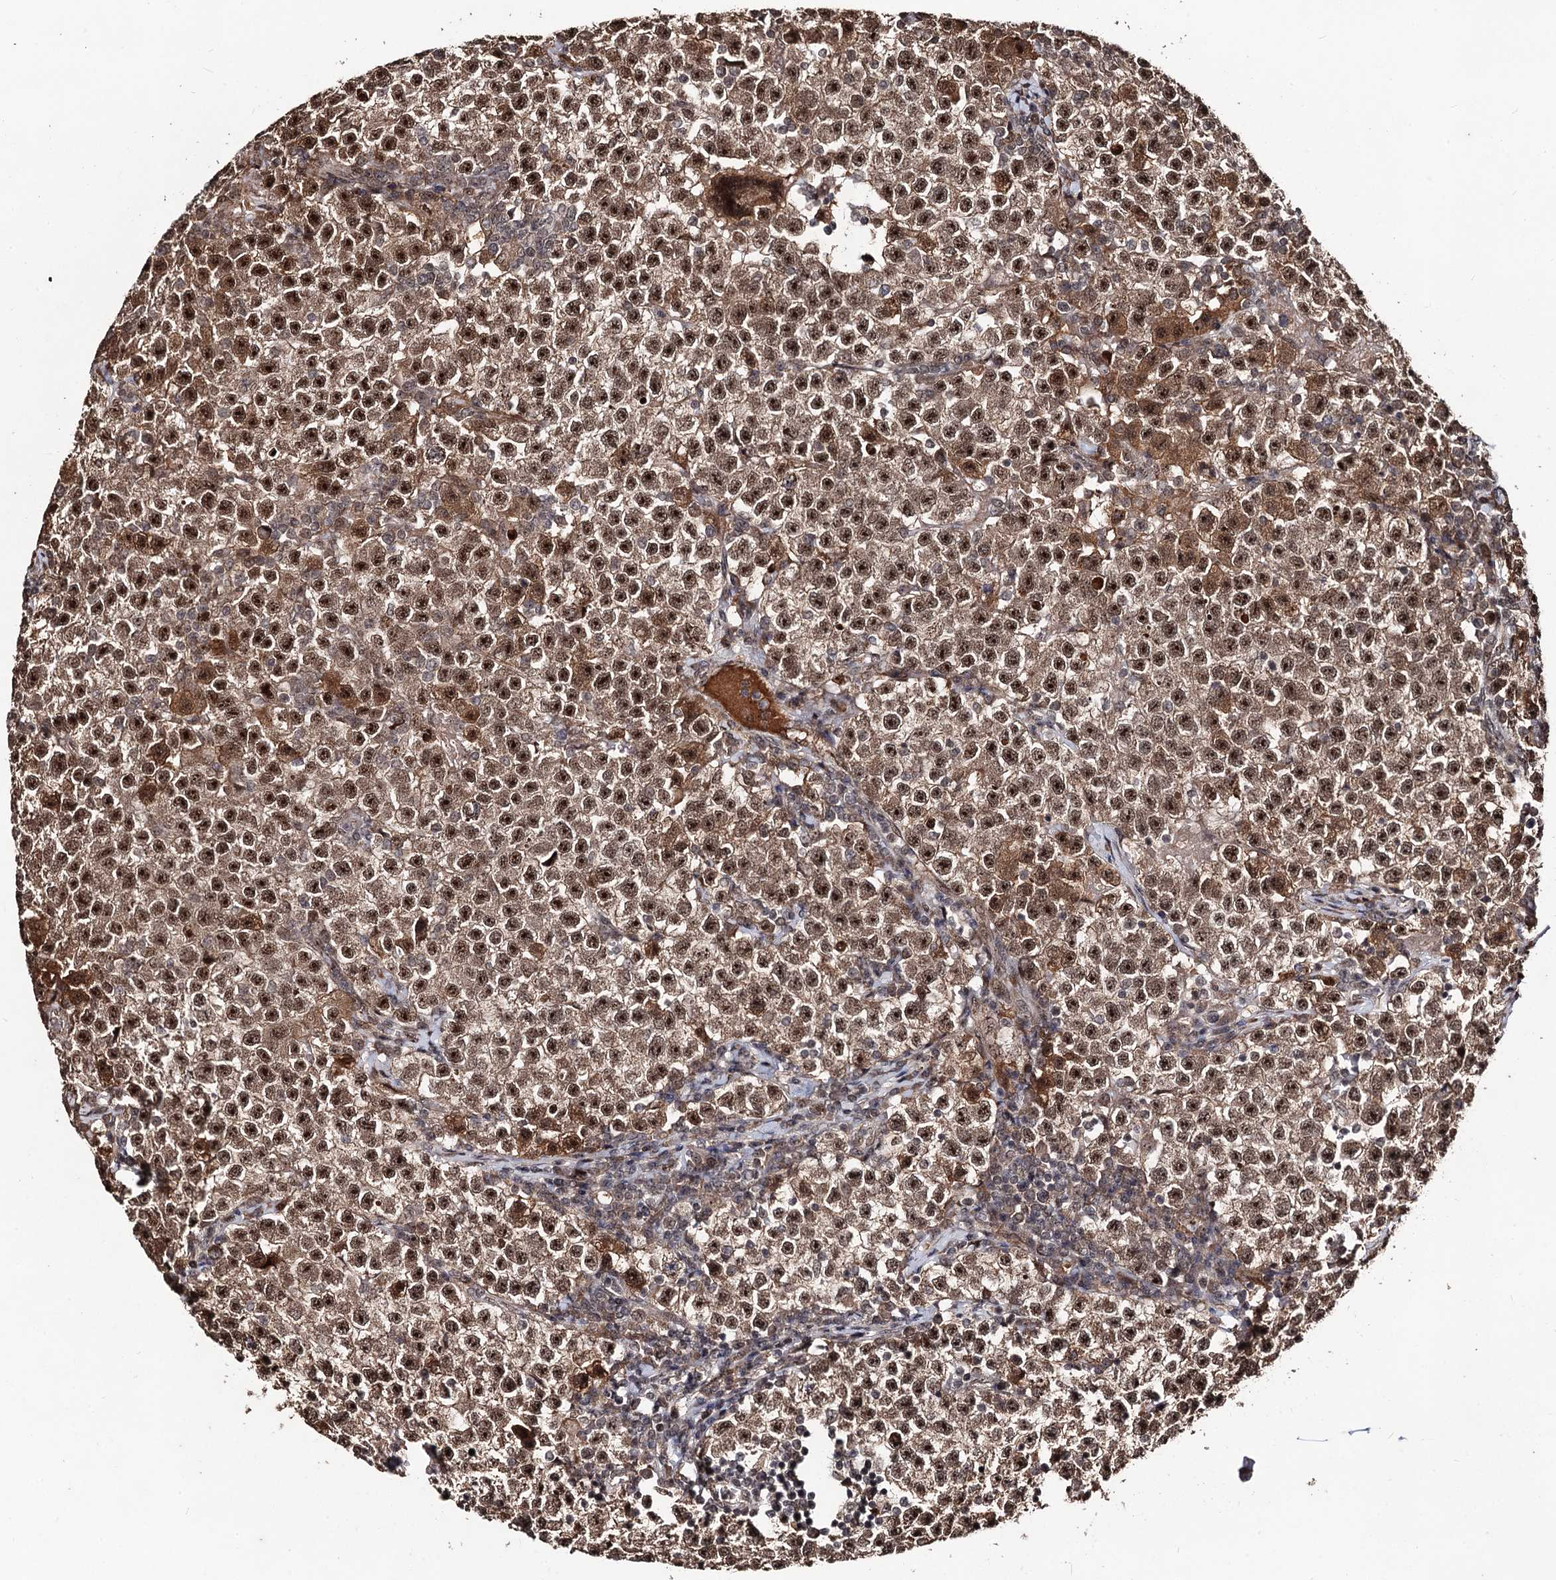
{"staining": {"intensity": "strong", "quantity": ">75%", "location": "cytoplasmic/membranous,nuclear"}, "tissue": "testis cancer", "cell_type": "Tumor cells", "image_type": "cancer", "snomed": [{"axis": "morphology", "description": "Seminoma, NOS"}, {"axis": "topography", "description": "Testis"}], "caption": "This is a micrograph of immunohistochemistry (IHC) staining of testis seminoma, which shows strong staining in the cytoplasmic/membranous and nuclear of tumor cells.", "gene": "SFSWAP", "patient": {"sex": "male", "age": 22}}